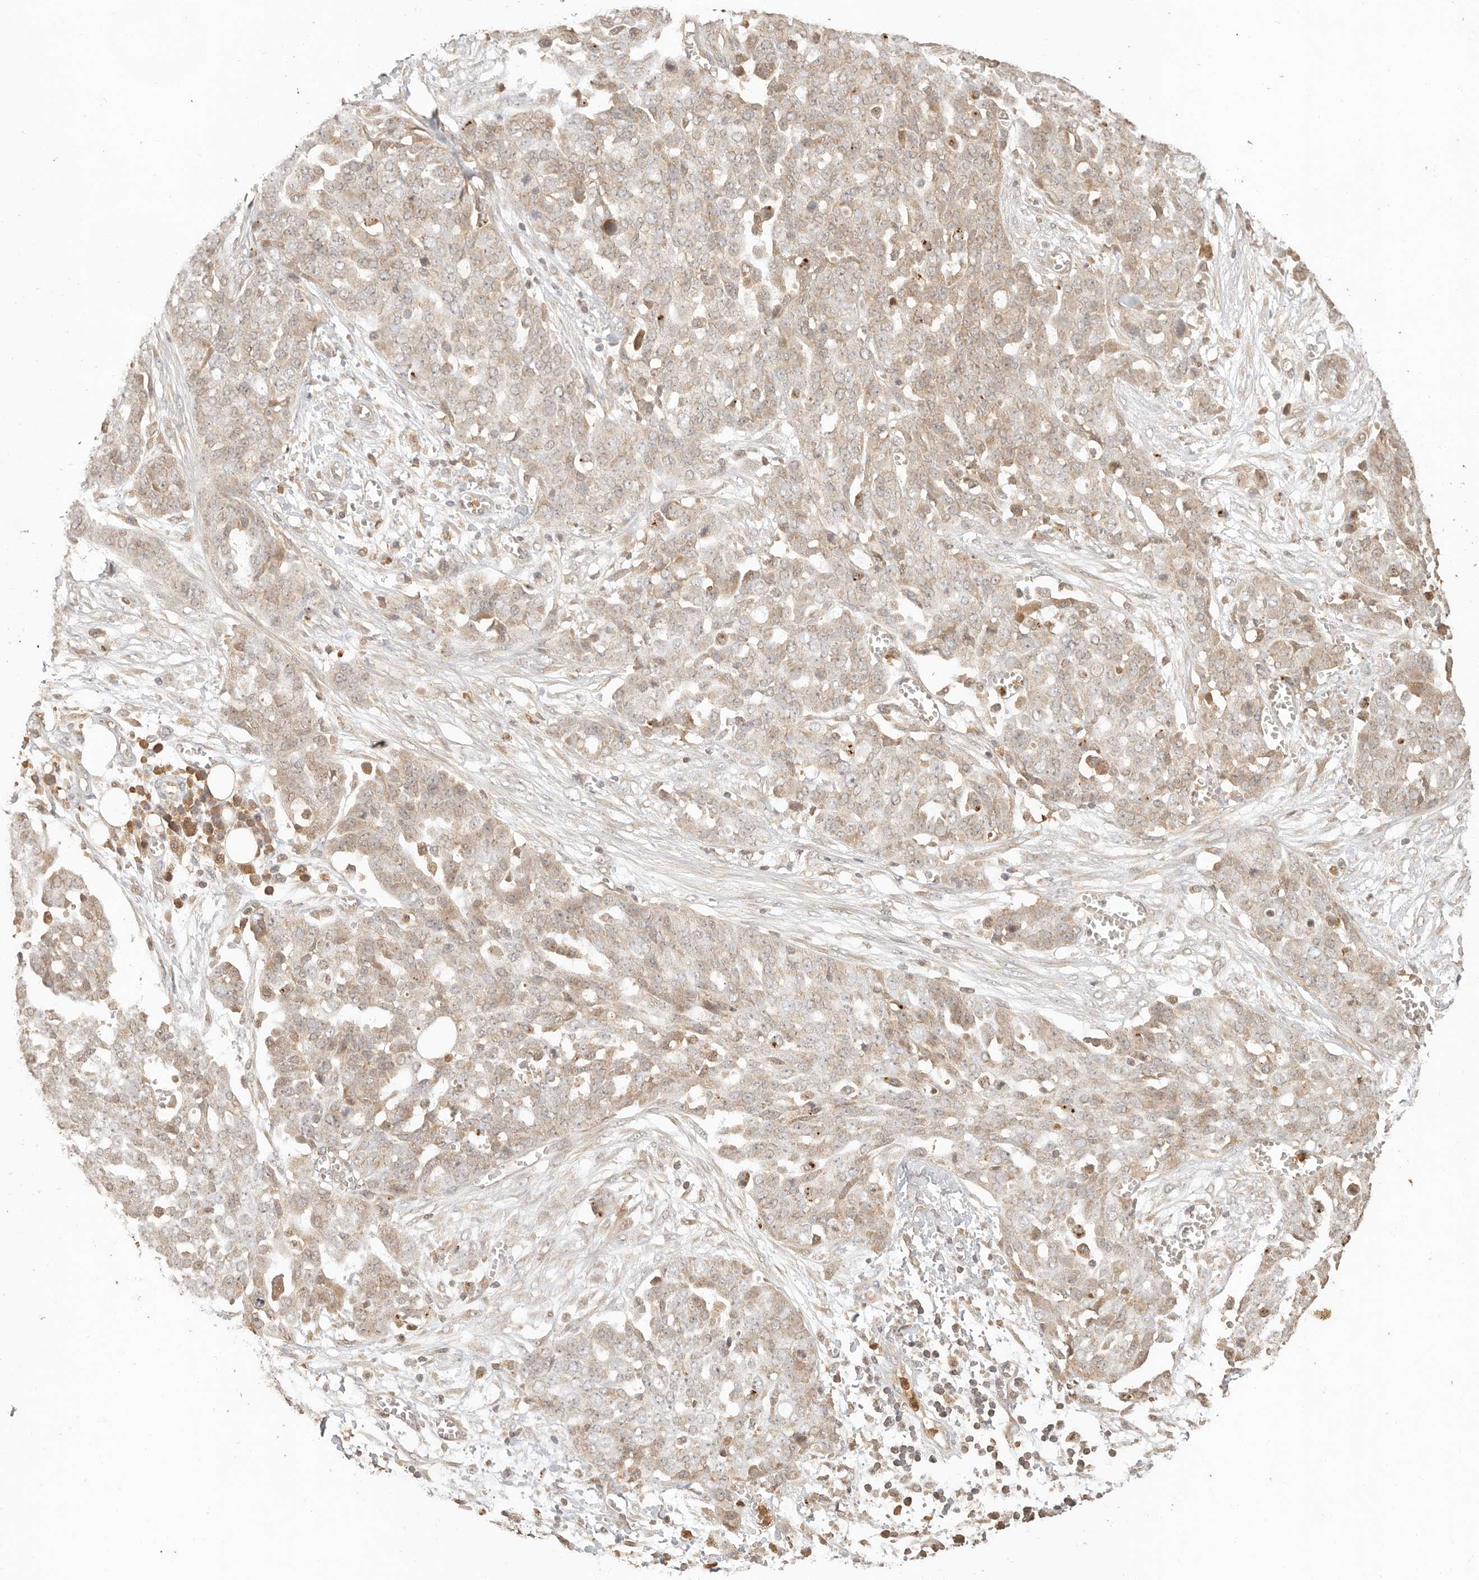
{"staining": {"intensity": "negative", "quantity": "none", "location": "none"}, "tissue": "ovarian cancer", "cell_type": "Tumor cells", "image_type": "cancer", "snomed": [{"axis": "morphology", "description": "Cystadenocarcinoma, serous, NOS"}, {"axis": "topography", "description": "Soft tissue"}, {"axis": "topography", "description": "Ovary"}], "caption": "Immunohistochemistry (IHC) micrograph of human serous cystadenocarcinoma (ovarian) stained for a protein (brown), which reveals no positivity in tumor cells.", "gene": "INTS11", "patient": {"sex": "female", "age": 57}}